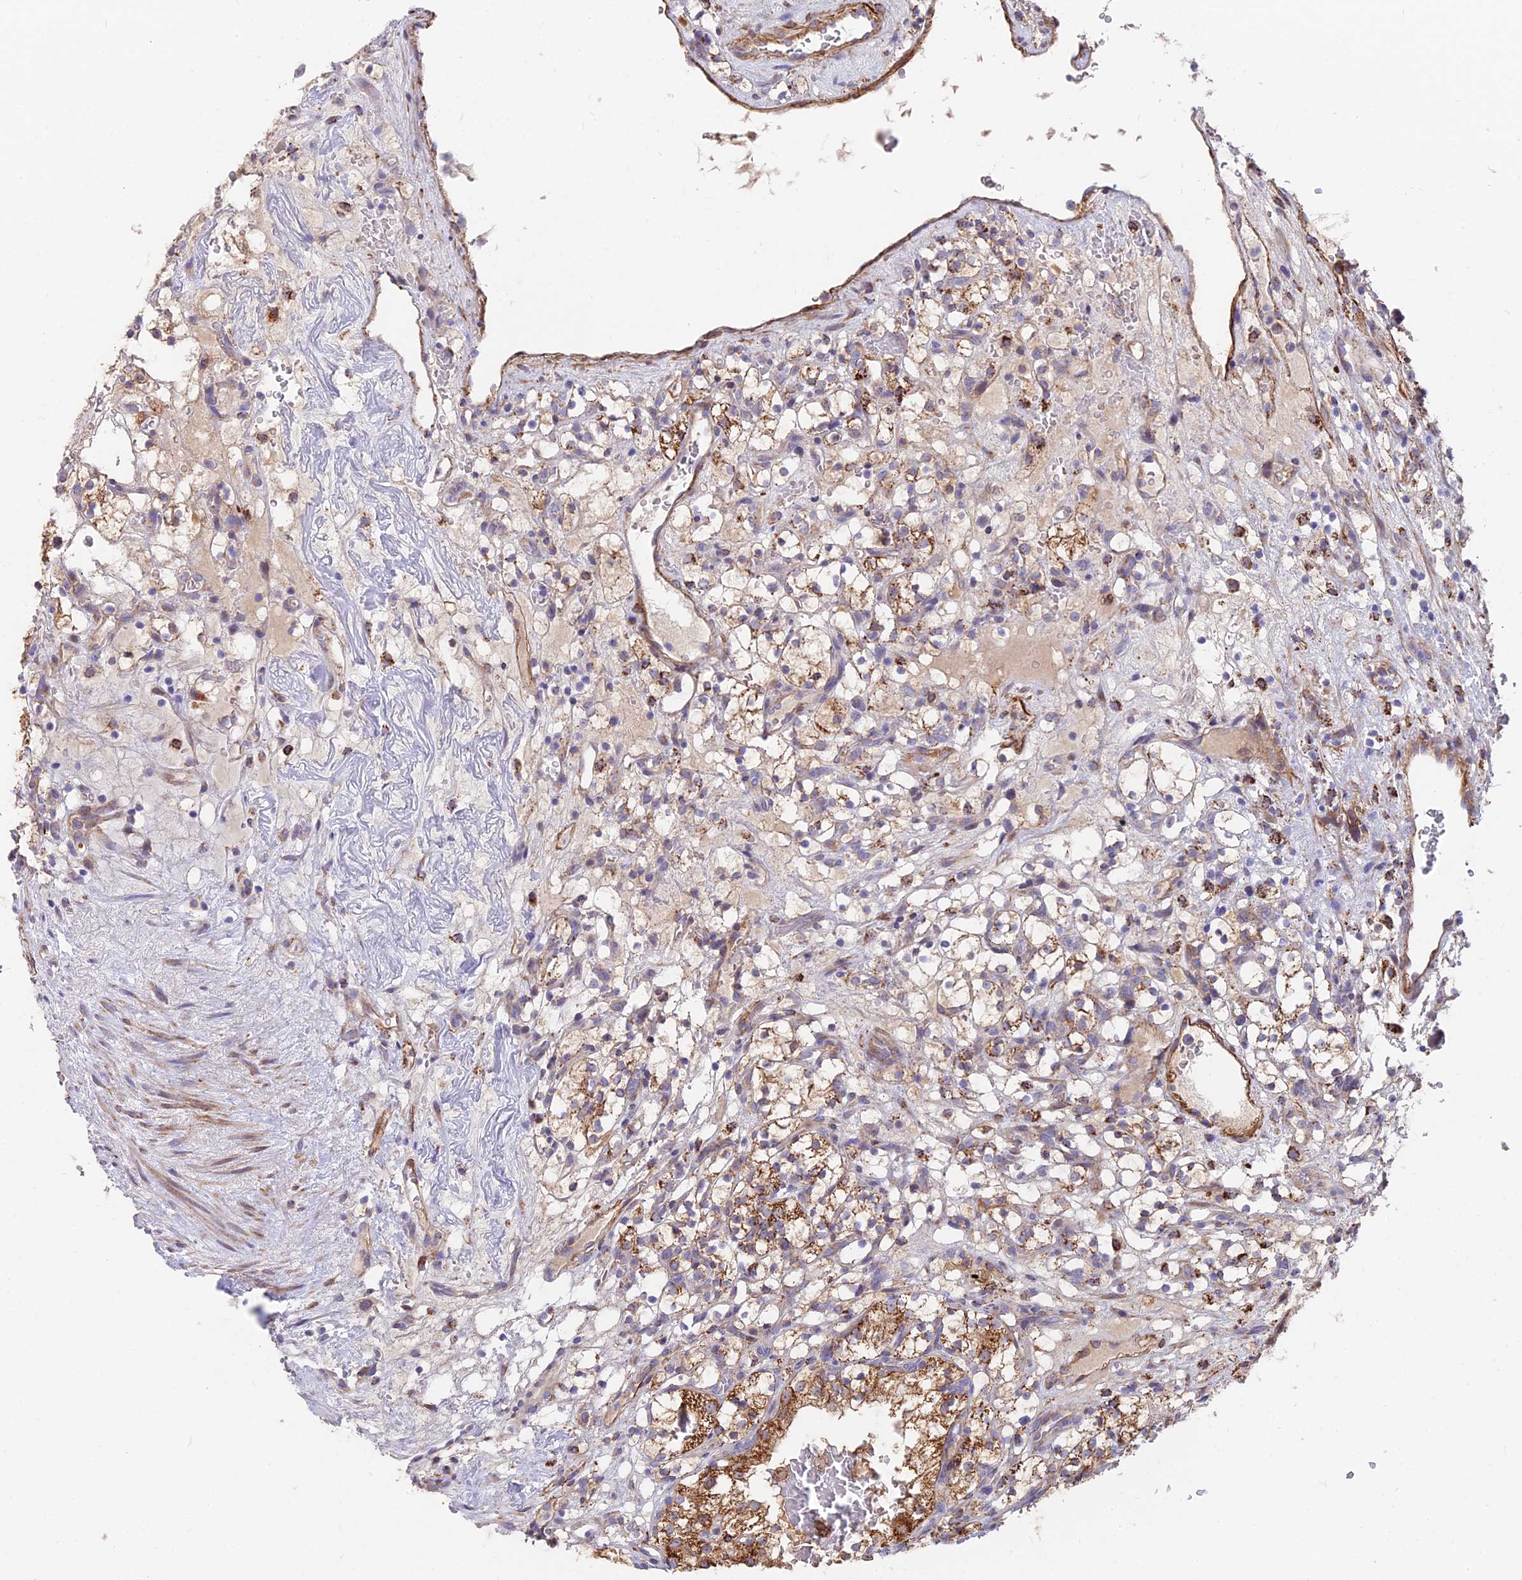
{"staining": {"intensity": "strong", "quantity": "25%-75%", "location": "cytoplasmic/membranous"}, "tissue": "renal cancer", "cell_type": "Tumor cells", "image_type": "cancer", "snomed": [{"axis": "morphology", "description": "Adenocarcinoma, NOS"}, {"axis": "topography", "description": "Kidney"}], "caption": "Adenocarcinoma (renal) tissue exhibits strong cytoplasmic/membranous staining in approximately 25%-75% of tumor cells The protein is stained brown, and the nuclei are stained in blue (DAB (3,3'-diaminobenzidine) IHC with brightfield microscopy, high magnification).", "gene": "TIGD6", "patient": {"sex": "female", "age": 69}}